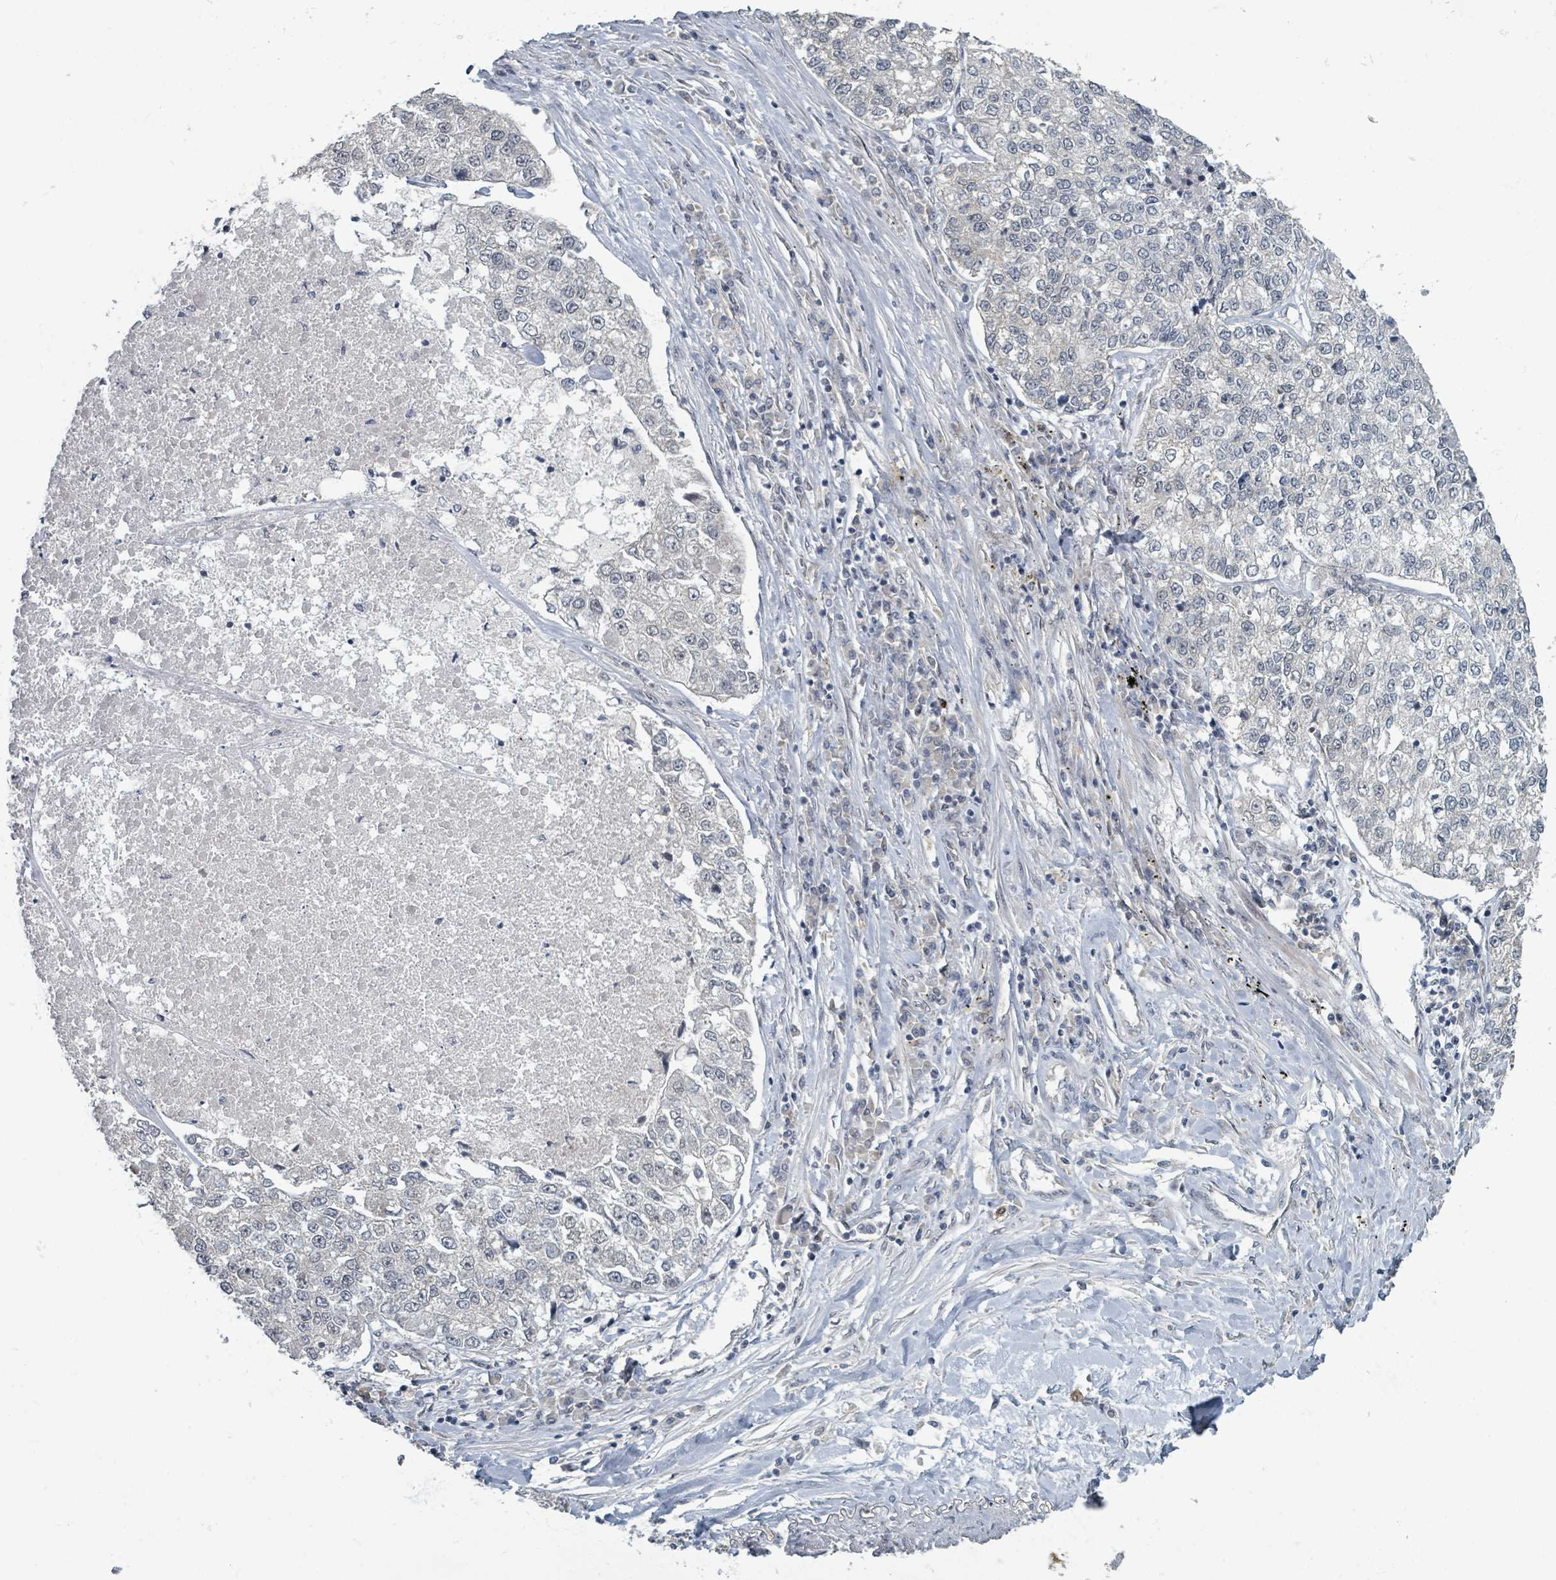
{"staining": {"intensity": "negative", "quantity": "none", "location": "none"}, "tissue": "lung cancer", "cell_type": "Tumor cells", "image_type": "cancer", "snomed": [{"axis": "morphology", "description": "Adenocarcinoma, NOS"}, {"axis": "topography", "description": "Lung"}], "caption": "IHC histopathology image of neoplastic tissue: lung cancer stained with DAB (3,3'-diaminobenzidine) reveals no significant protein staining in tumor cells.", "gene": "INTS15", "patient": {"sex": "male", "age": 49}}